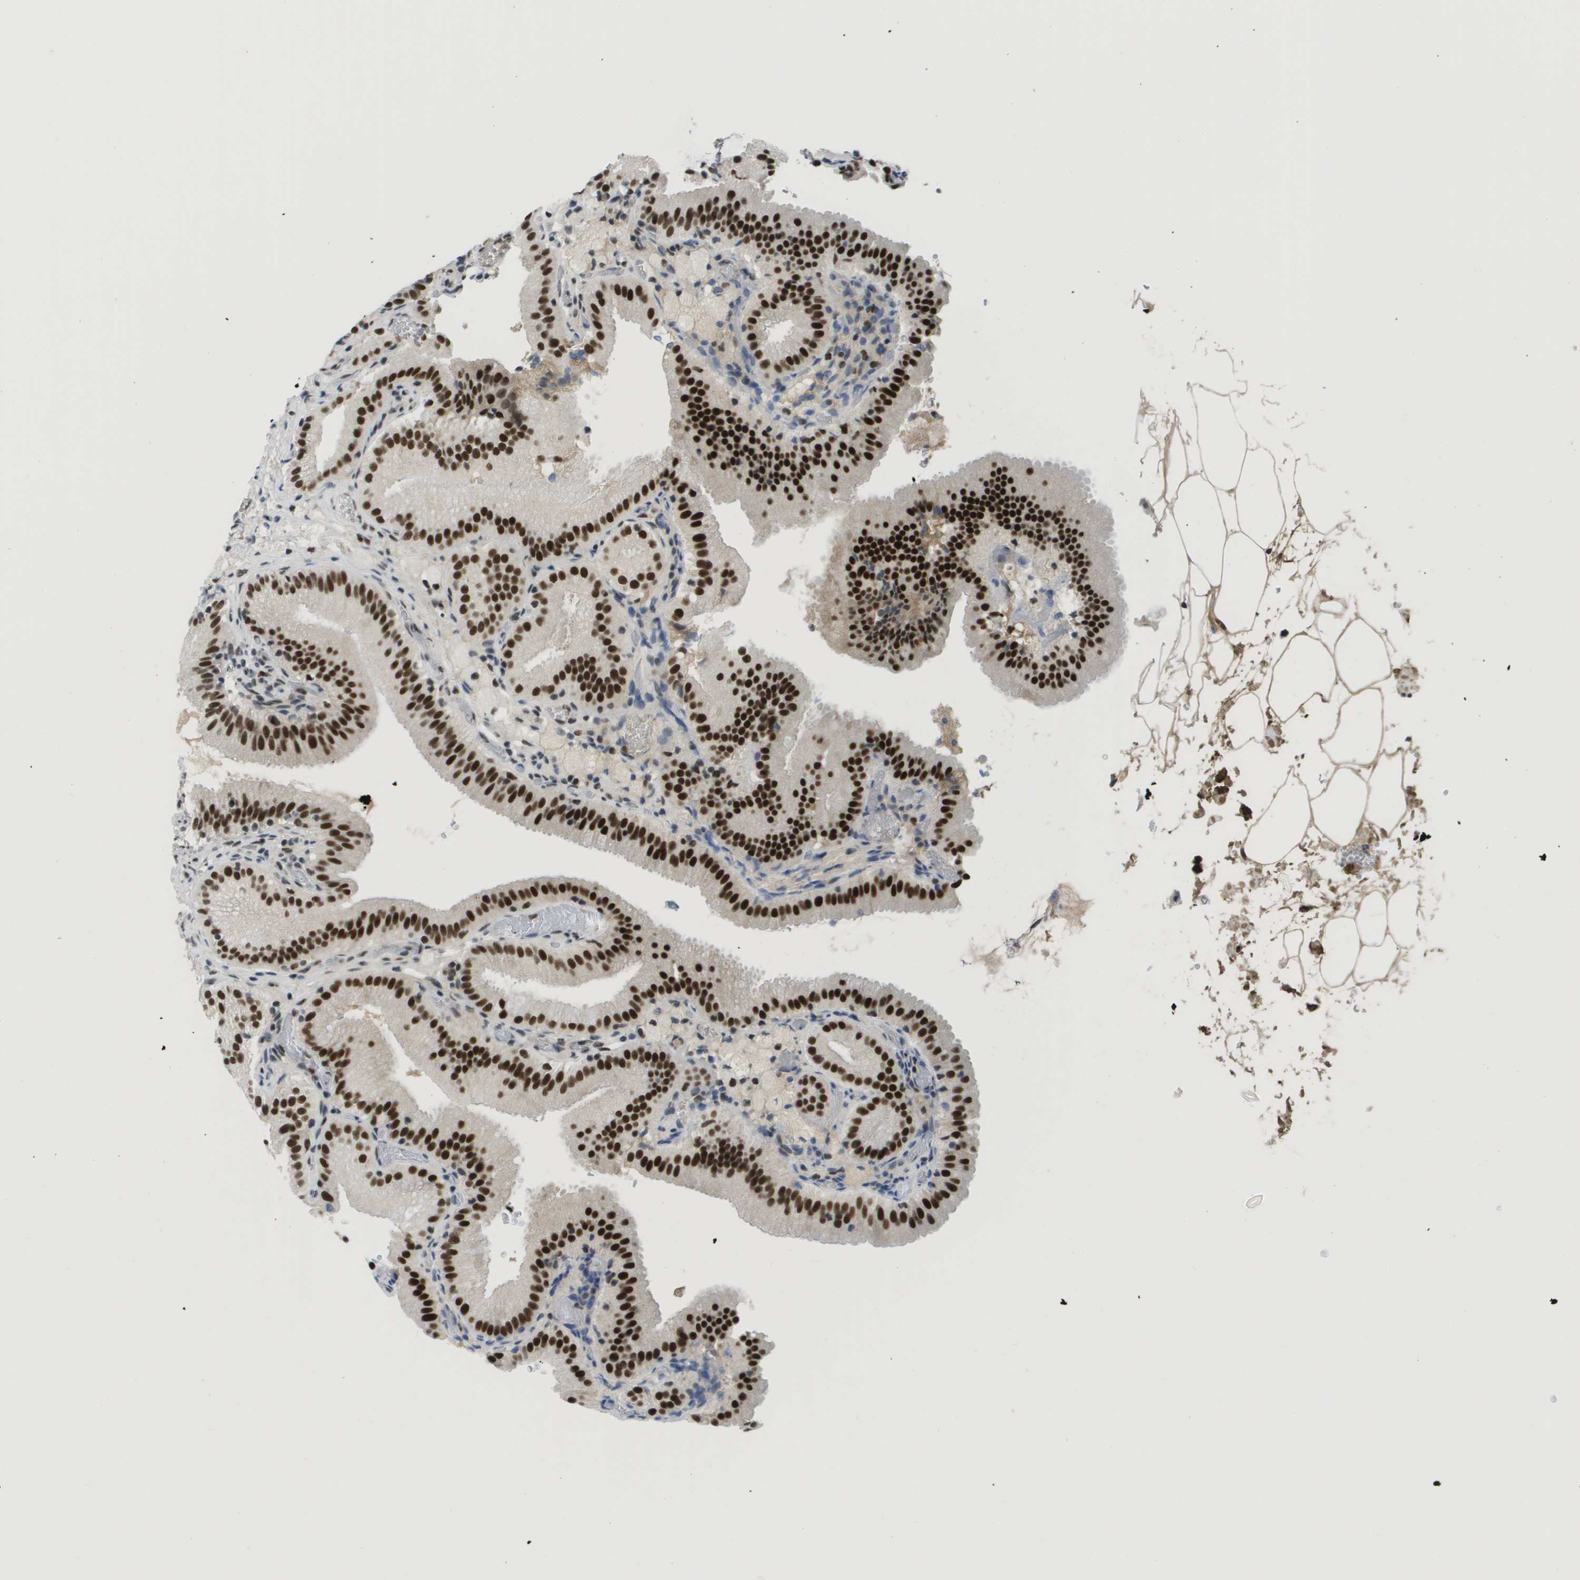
{"staining": {"intensity": "strong", "quantity": ">75%", "location": "nuclear"}, "tissue": "gallbladder", "cell_type": "Glandular cells", "image_type": "normal", "snomed": [{"axis": "morphology", "description": "Normal tissue, NOS"}, {"axis": "topography", "description": "Gallbladder"}], "caption": "Protein positivity by IHC displays strong nuclear positivity in about >75% of glandular cells in unremarkable gallbladder.", "gene": "SMARCAD1", "patient": {"sex": "male", "age": 54}}